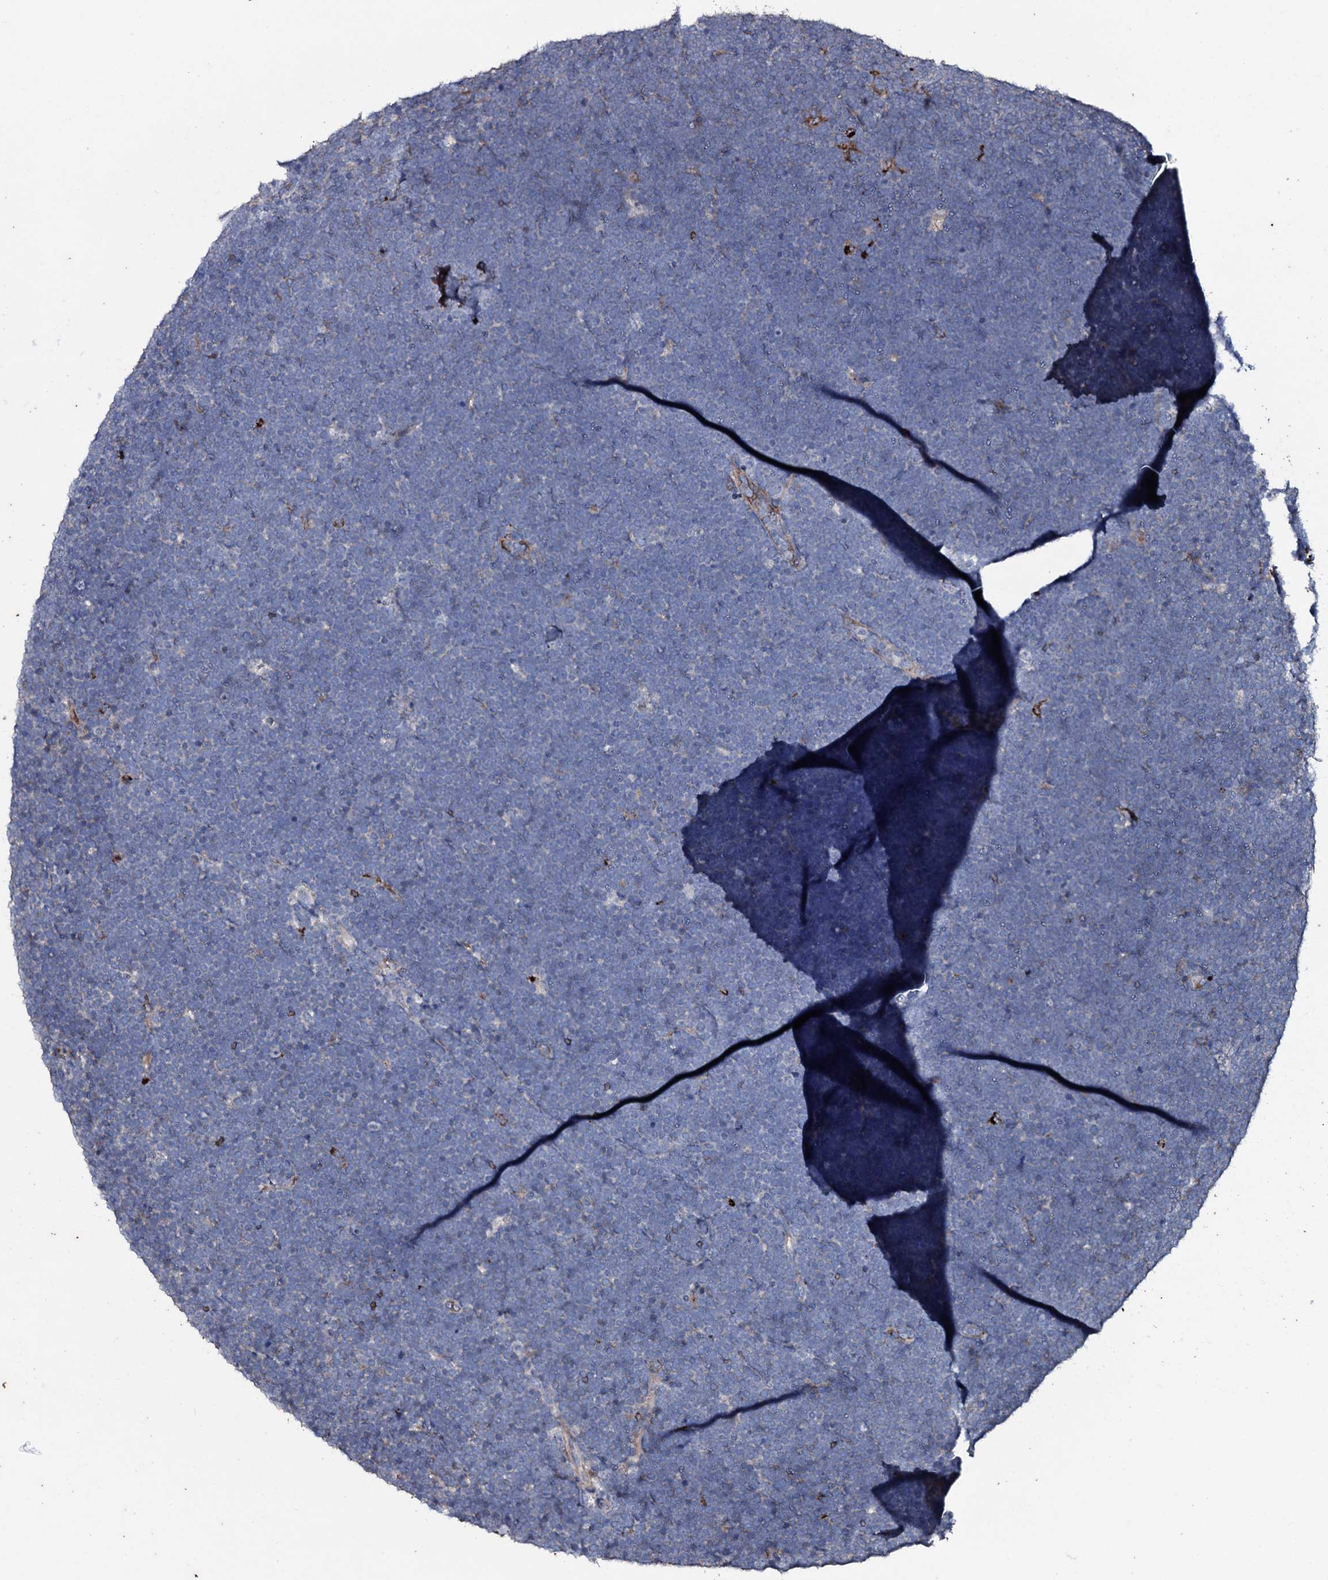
{"staining": {"intensity": "moderate", "quantity": "<25%", "location": "cytoplasmic/membranous"}, "tissue": "lymphoma", "cell_type": "Tumor cells", "image_type": "cancer", "snomed": [{"axis": "morphology", "description": "Malignant lymphoma, non-Hodgkin's type, High grade"}, {"axis": "topography", "description": "Lymph node"}], "caption": "Moderate cytoplasmic/membranous staining for a protein is appreciated in about <25% of tumor cells of lymphoma using immunohistochemistry (IHC).", "gene": "ZSWIM8", "patient": {"sex": "male", "age": 13}}